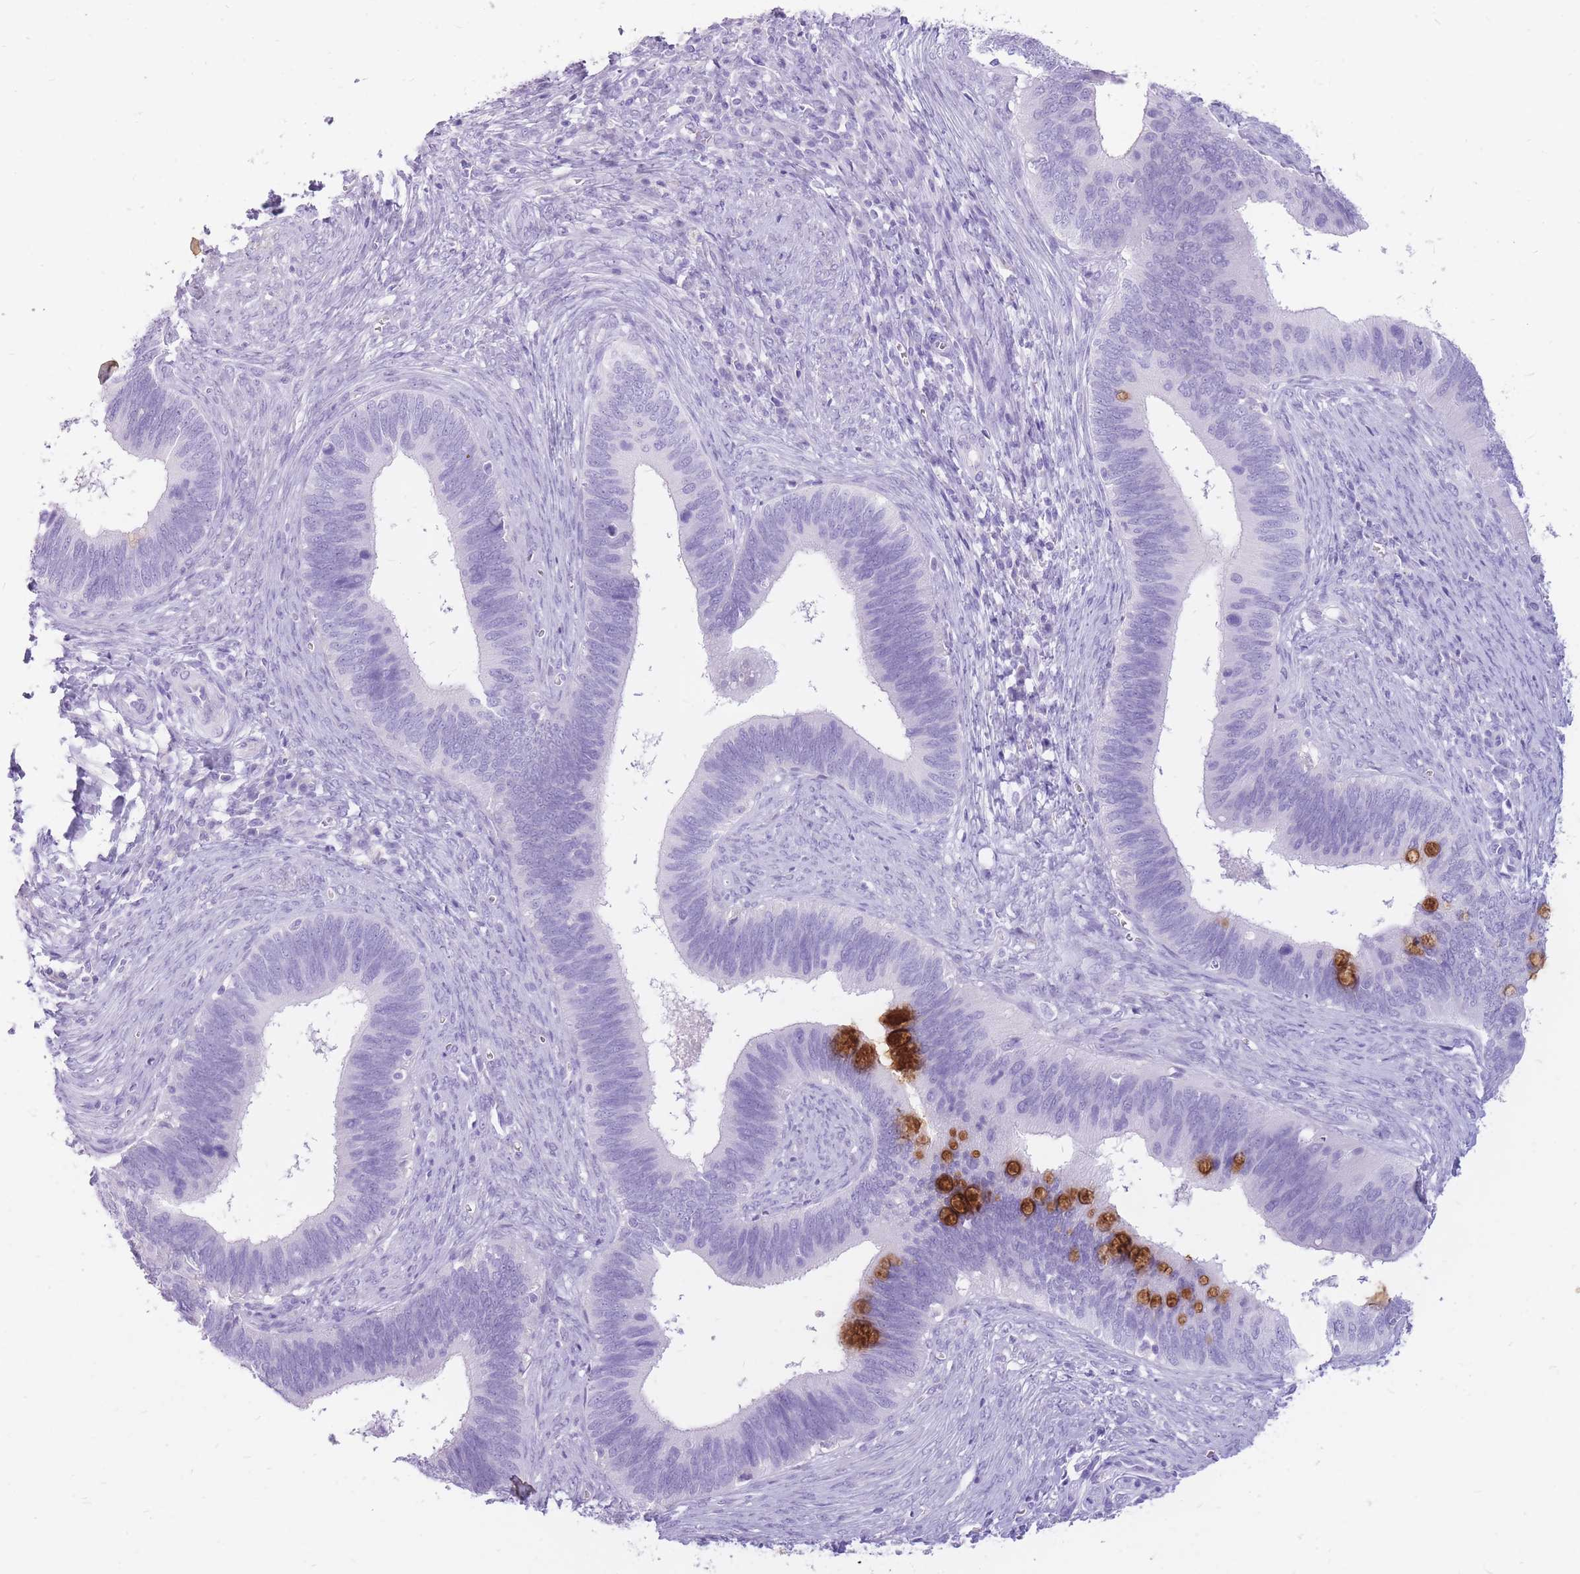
{"staining": {"intensity": "negative", "quantity": "none", "location": "none"}, "tissue": "cervical cancer", "cell_type": "Tumor cells", "image_type": "cancer", "snomed": [{"axis": "morphology", "description": "Adenocarcinoma, NOS"}, {"axis": "topography", "description": "Cervix"}], "caption": "Photomicrograph shows no significant protein staining in tumor cells of cervical cancer (adenocarcinoma).", "gene": "CYP21A2", "patient": {"sex": "female", "age": 42}}